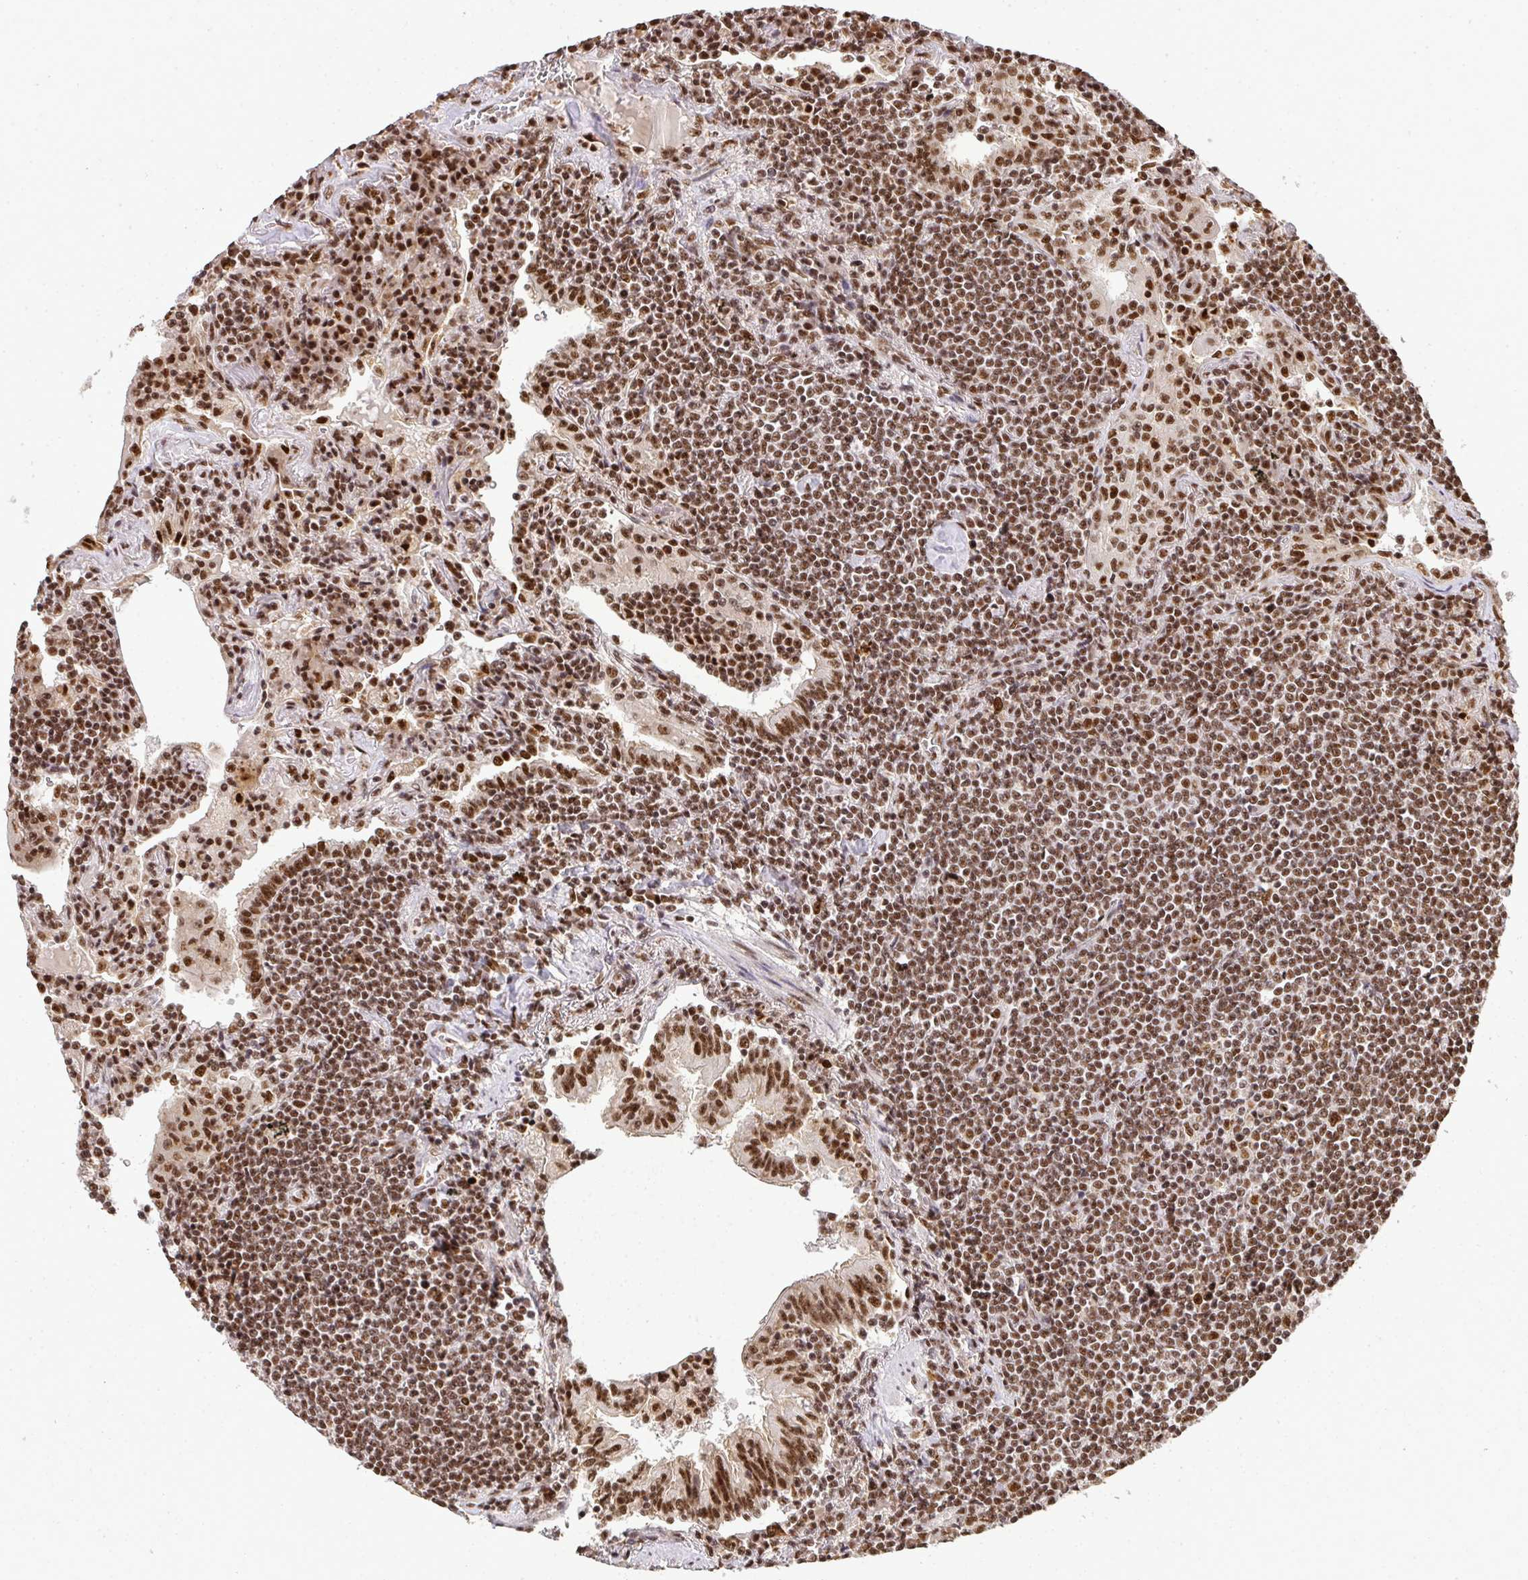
{"staining": {"intensity": "moderate", "quantity": ">75%", "location": "nuclear"}, "tissue": "lymphoma", "cell_type": "Tumor cells", "image_type": "cancer", "snomed": [{"axis": "morphology", "description": "Malignant lymphoma, non-Hodgkin's type, Low grade"}, {"axis": "topography", "description": "Lung"}], "caption": "High-magnification brightfield microscopy of low-grade malignant lymphoma, non-Hodgkin's type stained with DAB (brown) and counterstained with hematoxylin (blue). tumor cells exhibit moderate nuclear staining is seen in approximately>75% of cells.", "gene": "U2AF1", "patient": {"sex": "female", "age": 71}}